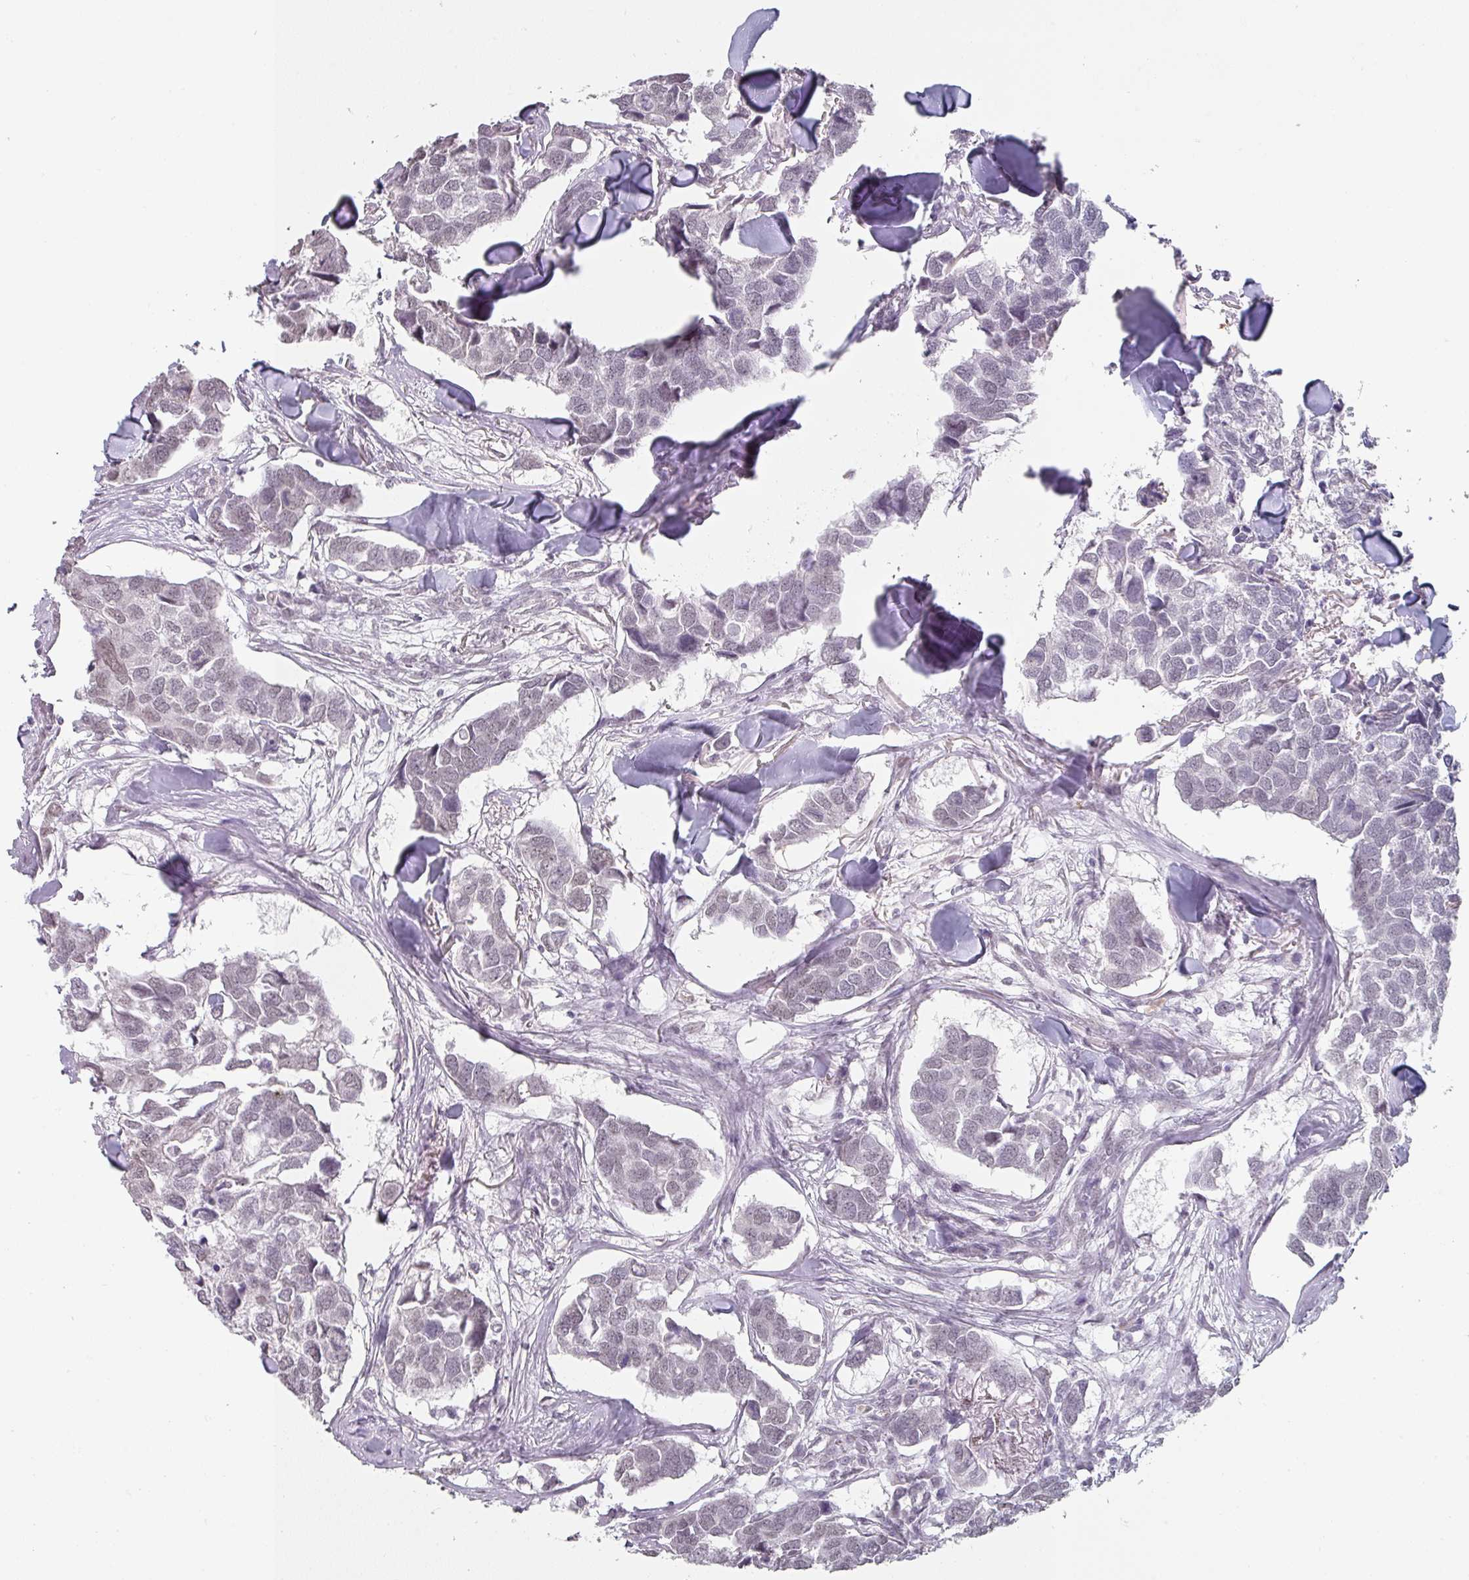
{"staining": {"intensity": "negative", "quantity": "none", "location": "none"}, "tissue": "breast cancer", "cell_type": "Tumor cells", "image_type": "cancer", "snomed": [{"axis": "morphology", "description": "Duct carcinoma"}, {"axis": "topography", "description": "Breast"}], "caption": "Immunohistochemistry histopathology image of human breast cancer stained for a protein (brown), which shows no expression in tumor cells.", "gene": "SPRR1A", "patient": {"sex": "female", "age": 83}}